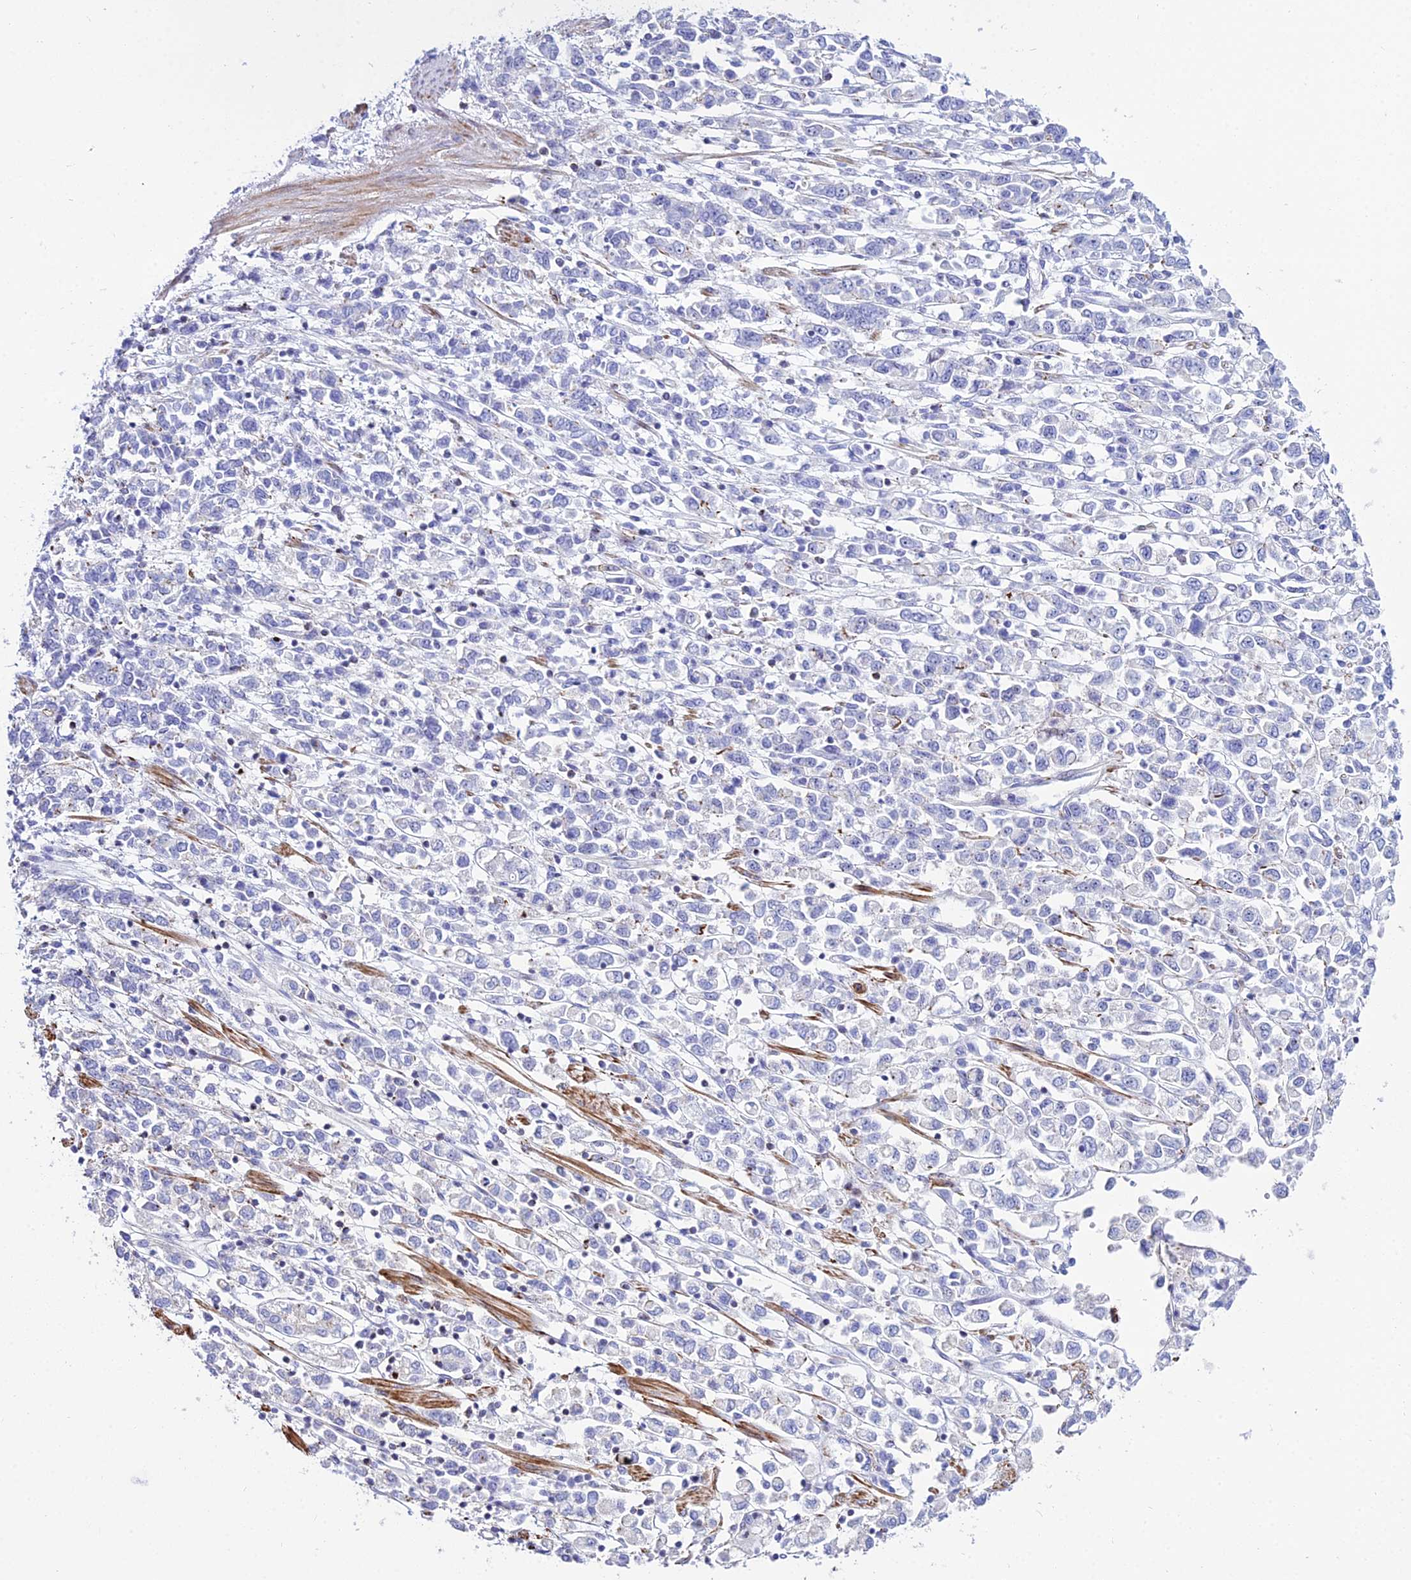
{"staining": {"intensity": "negative", "quantity": "none", "location": "none"}, "tissue": "stomach cancer", "cell_type": "Tumor cells", "image_type": "cancer", "snomed": [{"axis": "morphology", "description": "Adenocarcinoma, NOS"}, {"axis": "topography", "description": "Stomach"}], "caption": "The micrograph displays no significant positivity in tumor cells of stomach adenocarcinoma.", "gene": "DLX1", "patient": {"sex": "female", "age": 76}}